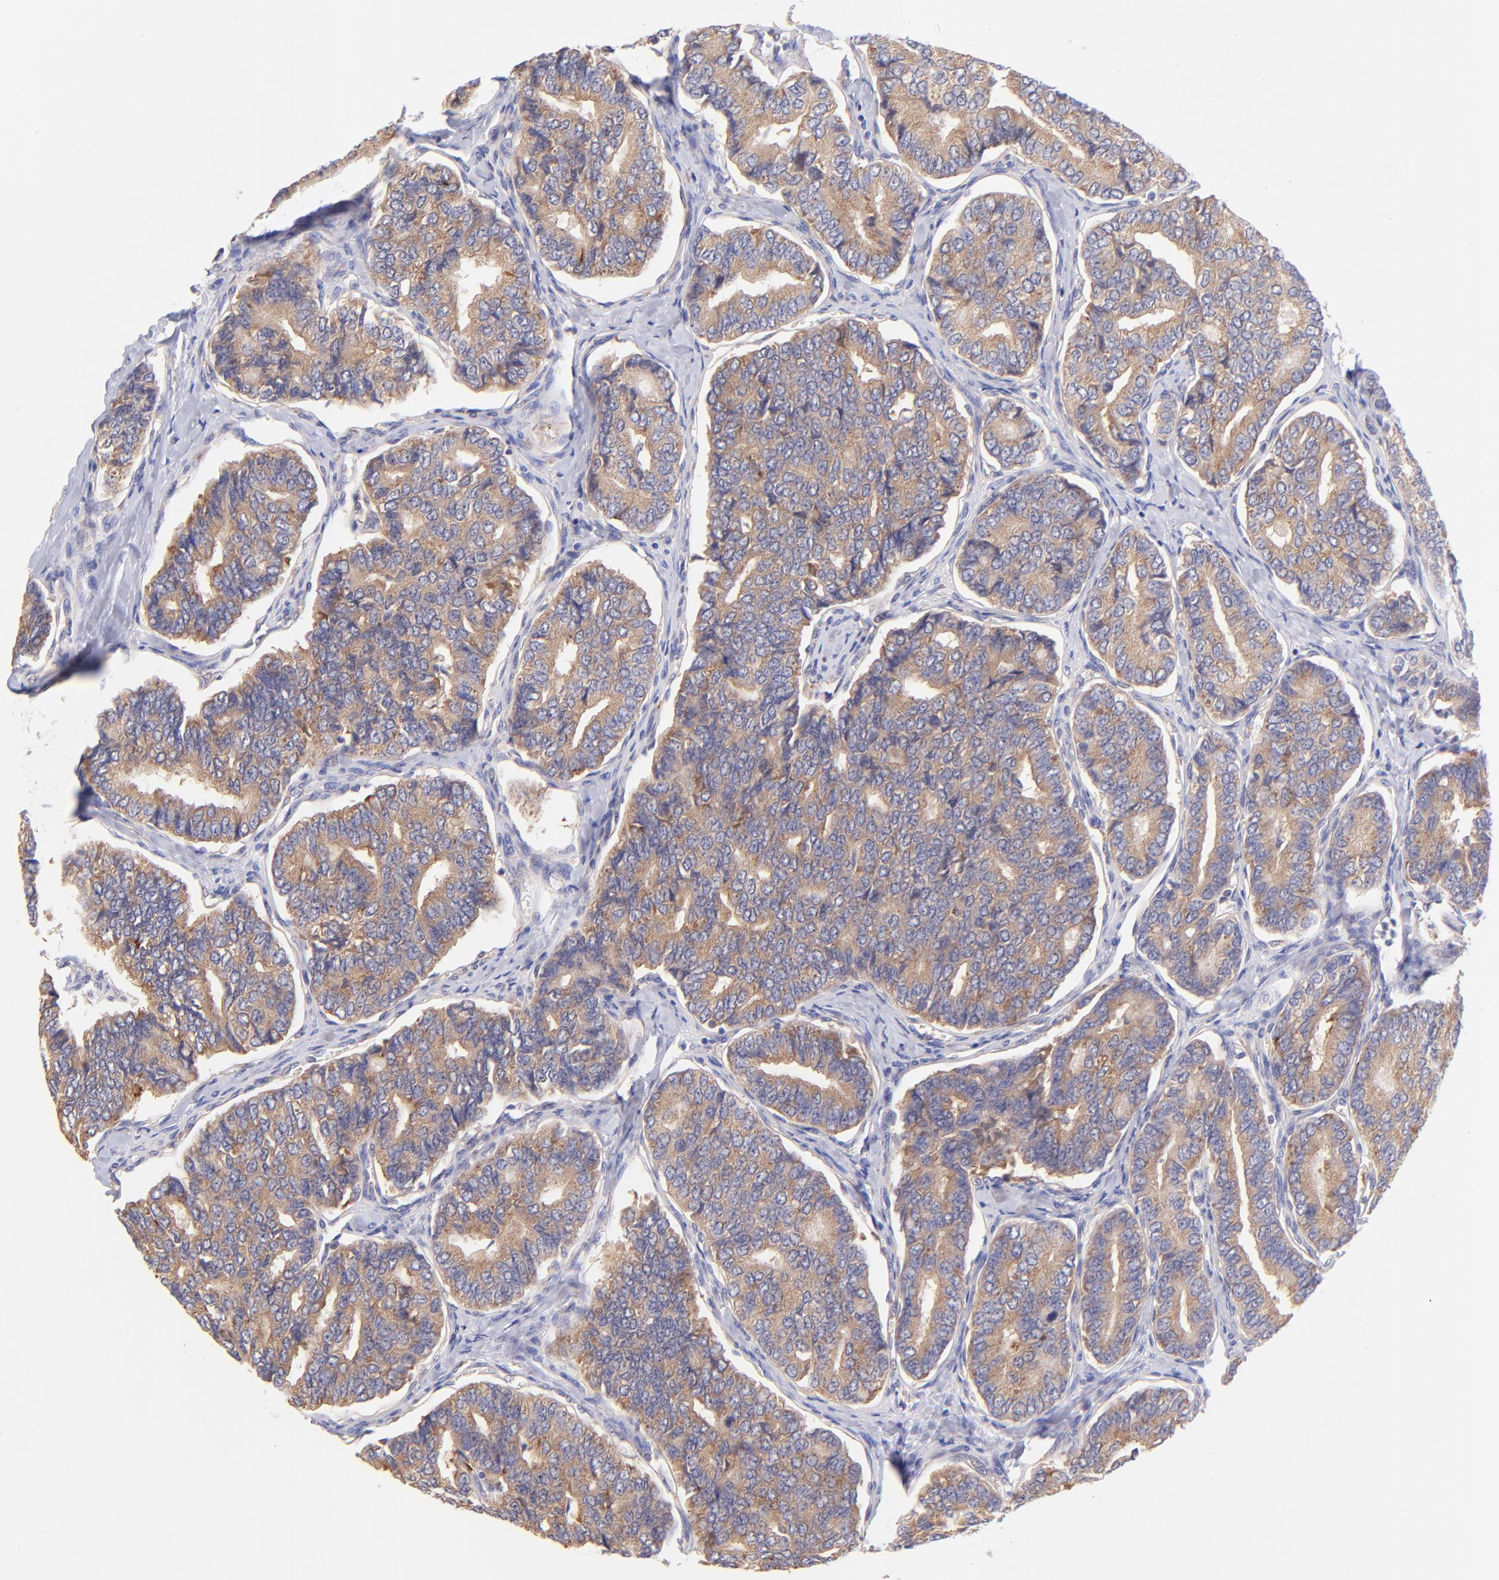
{"staining": {"intensity": "moderate", "quantity": ">75%", "location": "cytoplasmic/membranous"}, "tissue": "thyroid cancer", "cell_type": "Tumor cells", "image_type": "cancer", "snomed": [{"axis": "morphology", "description": "Papillary adenocarcinoma, NOS"}, {"axis": "topography", "description": "Thyroid gland"}], "caption": "Thyroid papillary adenocarcinoma stained for a protein reveals moderate cytoplasmic/membranous positivity in tumor cells. (DAB IHC with brightfield microscopy, high magnification).", "gene": "RPL11", "patient": {"sex": "female", "age": 35}}